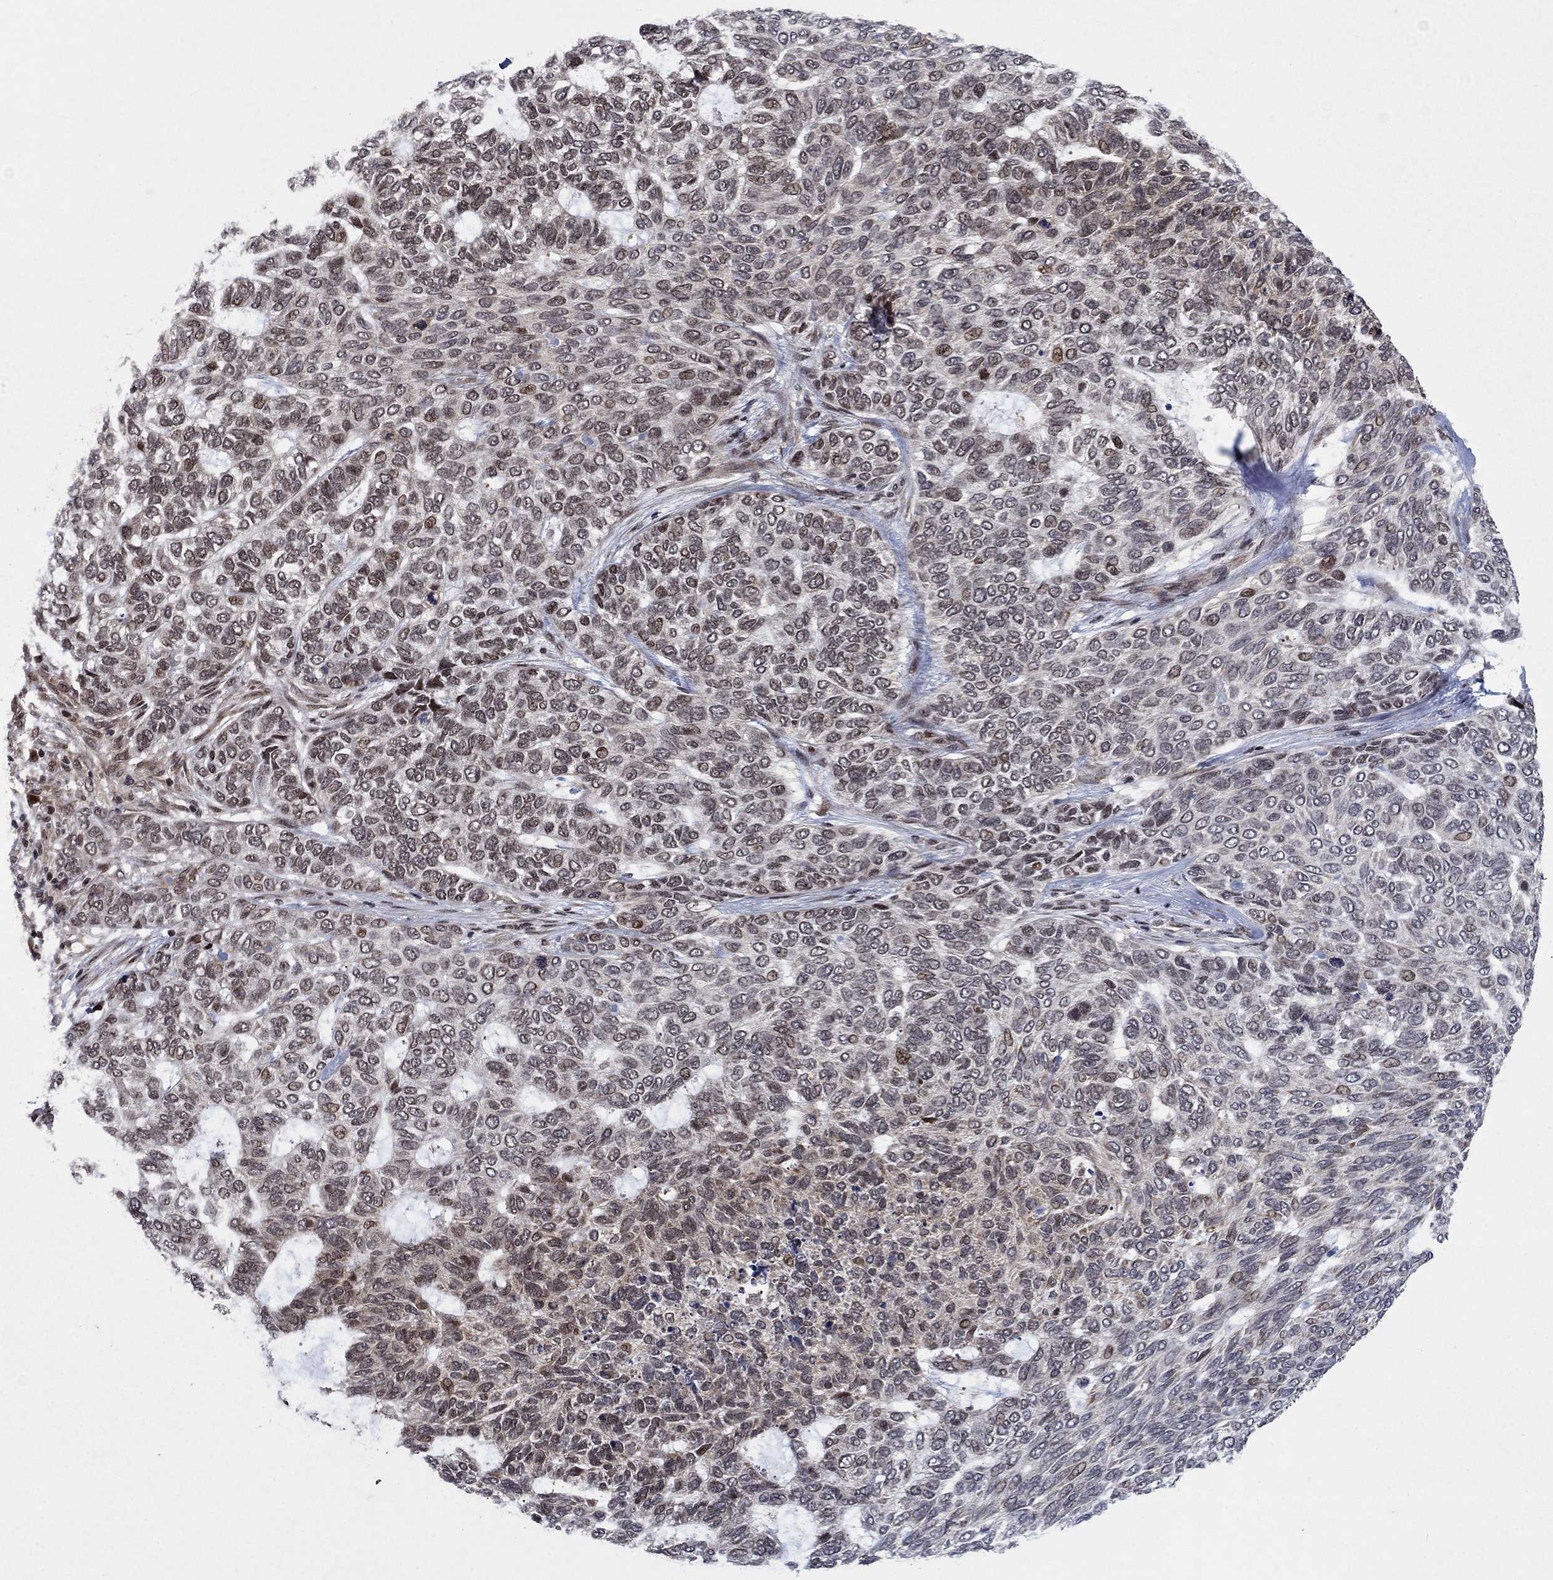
{"staining": {"intensity": "moderate", "quantity": "<25%", "location": "nuclear"}, "tissue": "skin cancer", "cell_type": "Tumor cells", "image_type": "cancer", "snomed": [{"axis": "morphology", "description": "Basal cell carcinoma"}, {"axis": "topography", "description": "Skin"}], "caption": "An immunohistochemistry (IHC) image of neoplastic tissue is shown. Protein staining in brown highlights moderate nuclear positivity in skin cancer within tumor cells.", "gene": "PRICKLE4", "patient": {"sex": "female", "age": 65}}